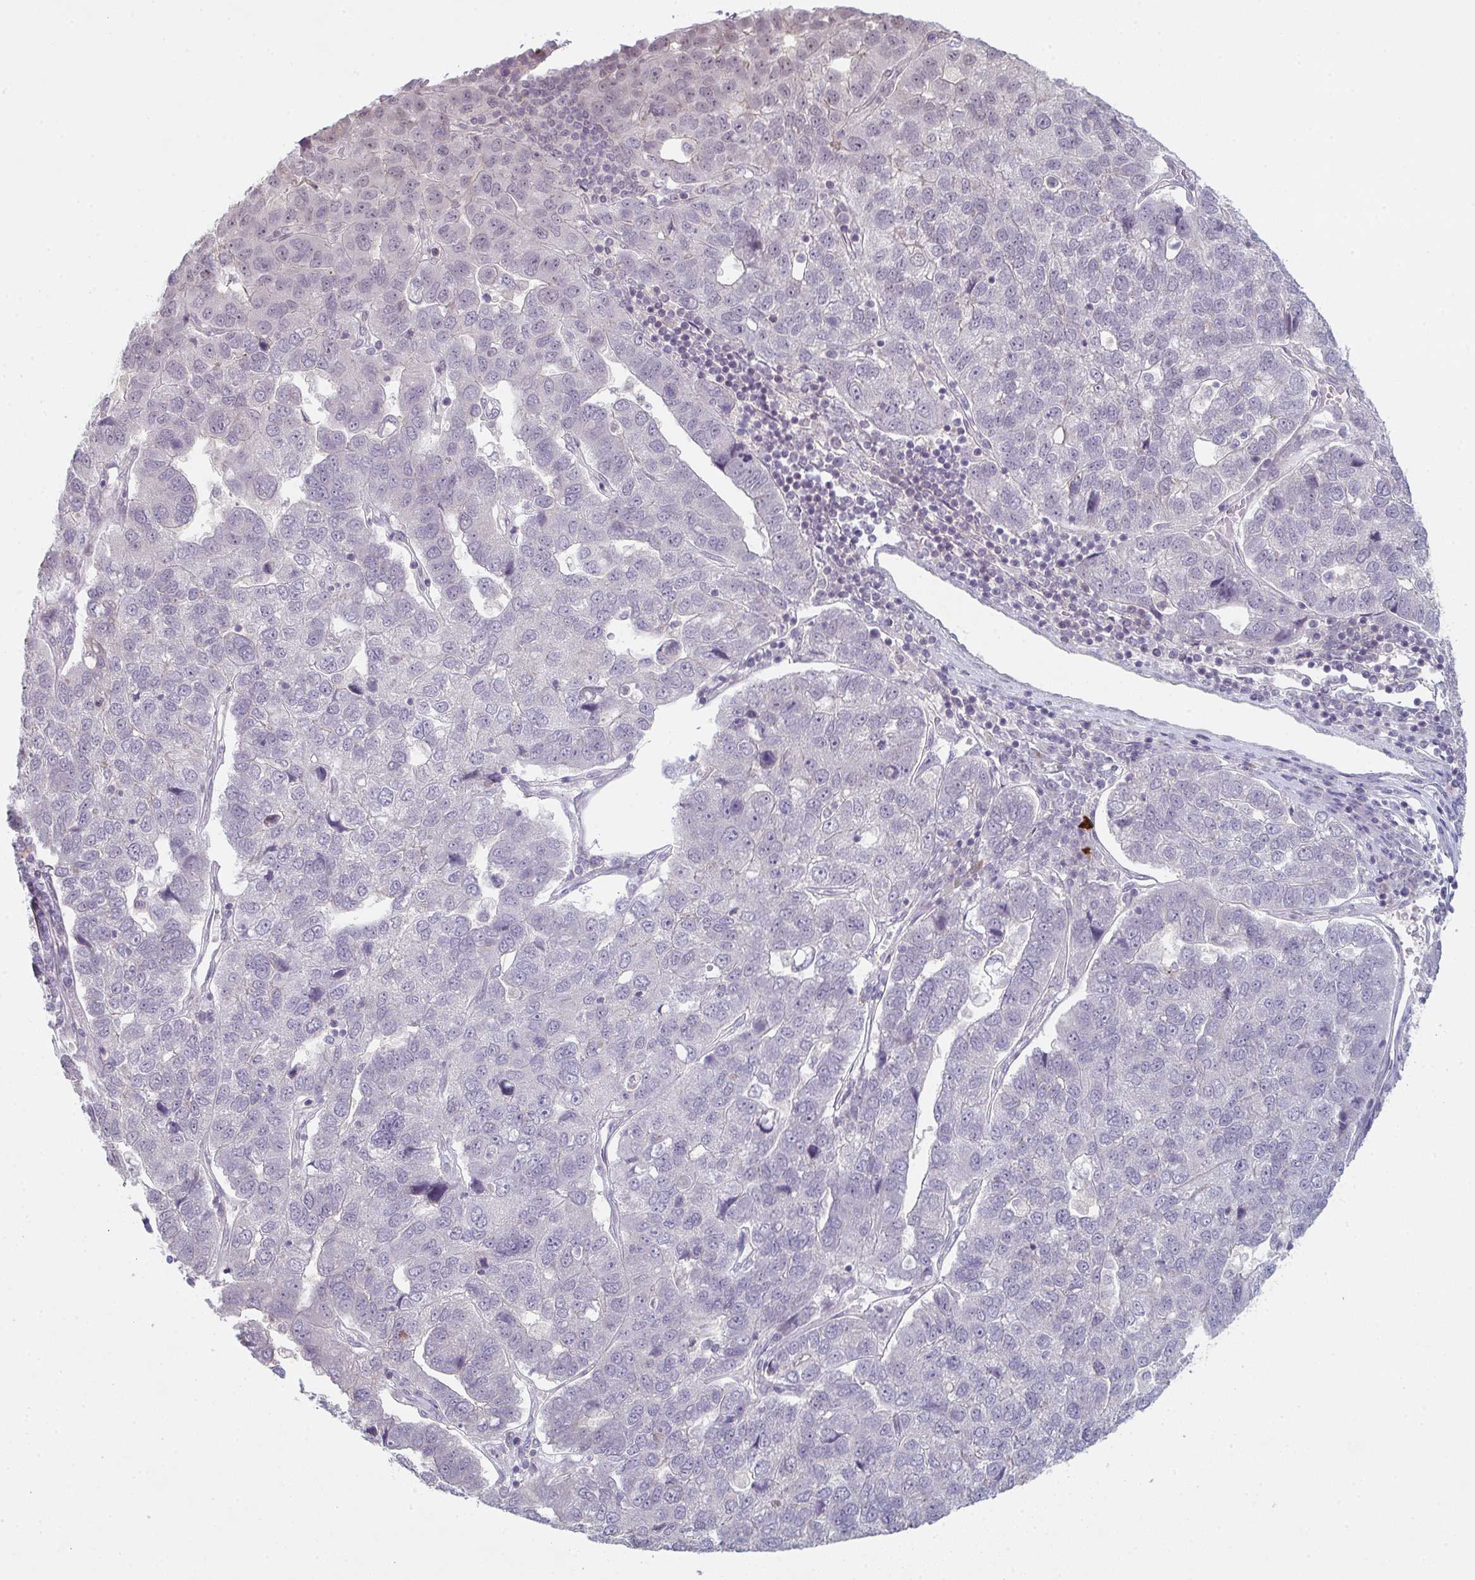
{"staining": {"intensity": "negative", "quantity": "none", "location": "none"}, "tissue": "pancreatic cancer", "cell_type": "Tumor cells", "image_type": "cancer", "snomed": [{"axis": "morphology", "description": "Adenocarcinoma, NOS"}, {"axis": "topography", "description": "Pancreas"}], "caption": "An image of adenocarcinoma (pancreatic) stained for a protein reveals no brown staining in tumor cells.", "gene": "ZNF214", "patient": {"sex": "female", "age": 61}}